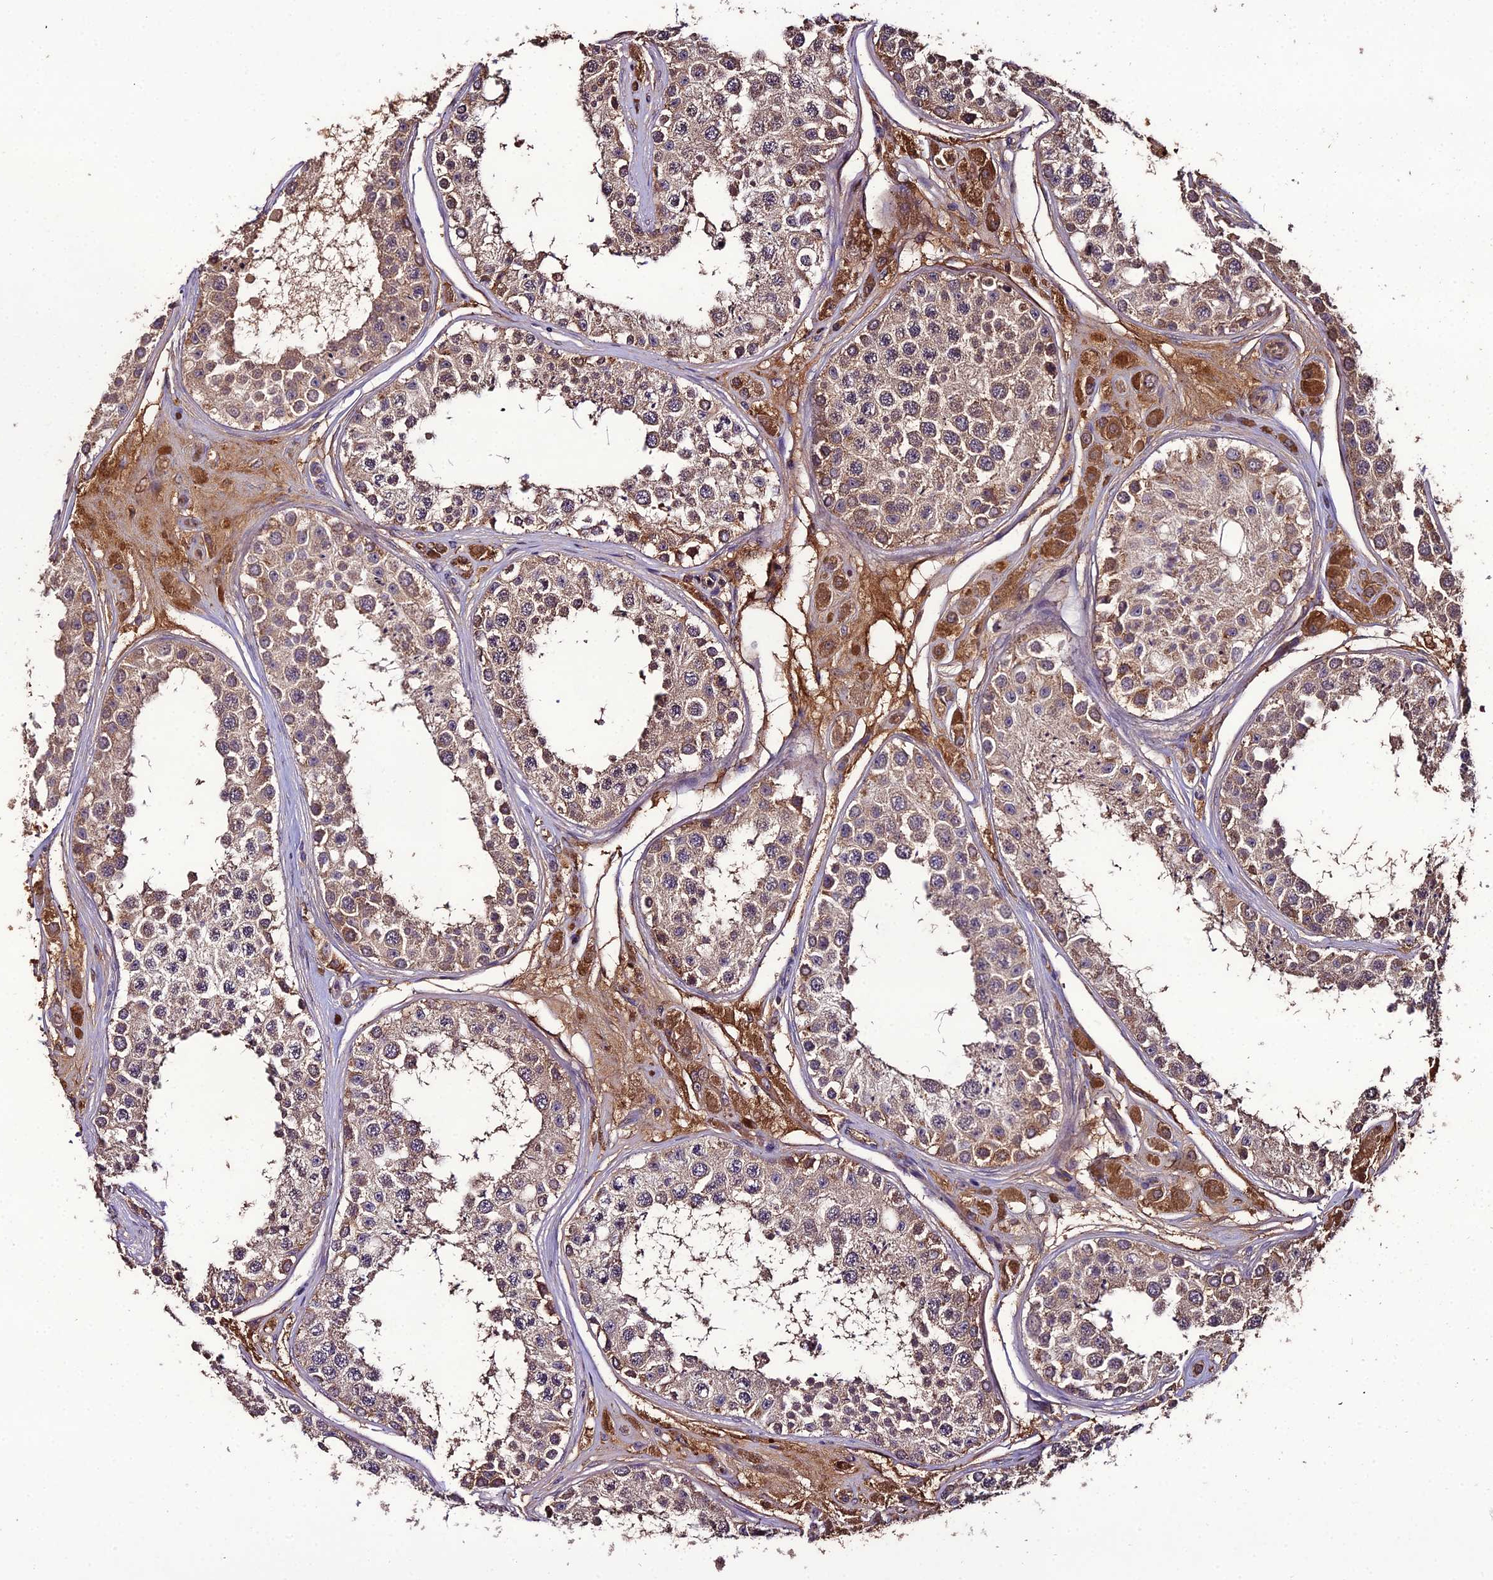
{"staining": {"intensity": "moderate", "quantity": ">75%", "location": "cytoplasmic/membranous"}, "tissue": "testis", "cell_type": "Cells in seminiferous ducts", "image_type": "normal", "snomed": [{"axis": "morphology", "description": "Normal tissue, NOS"}, {"axis": "topography", "description": "Testis"}], "caption": "The immunohistochemical stain labels moderate cytoplasmic/membranous expression in cells in seminiferous ducts of normal testis. Using DAB (brown) and hematoxylin (blue) stains, captured at high magnification using brightfield microscopy.", "gene": "KCTD16", "patient": {"sex": "male", "age": 25}}